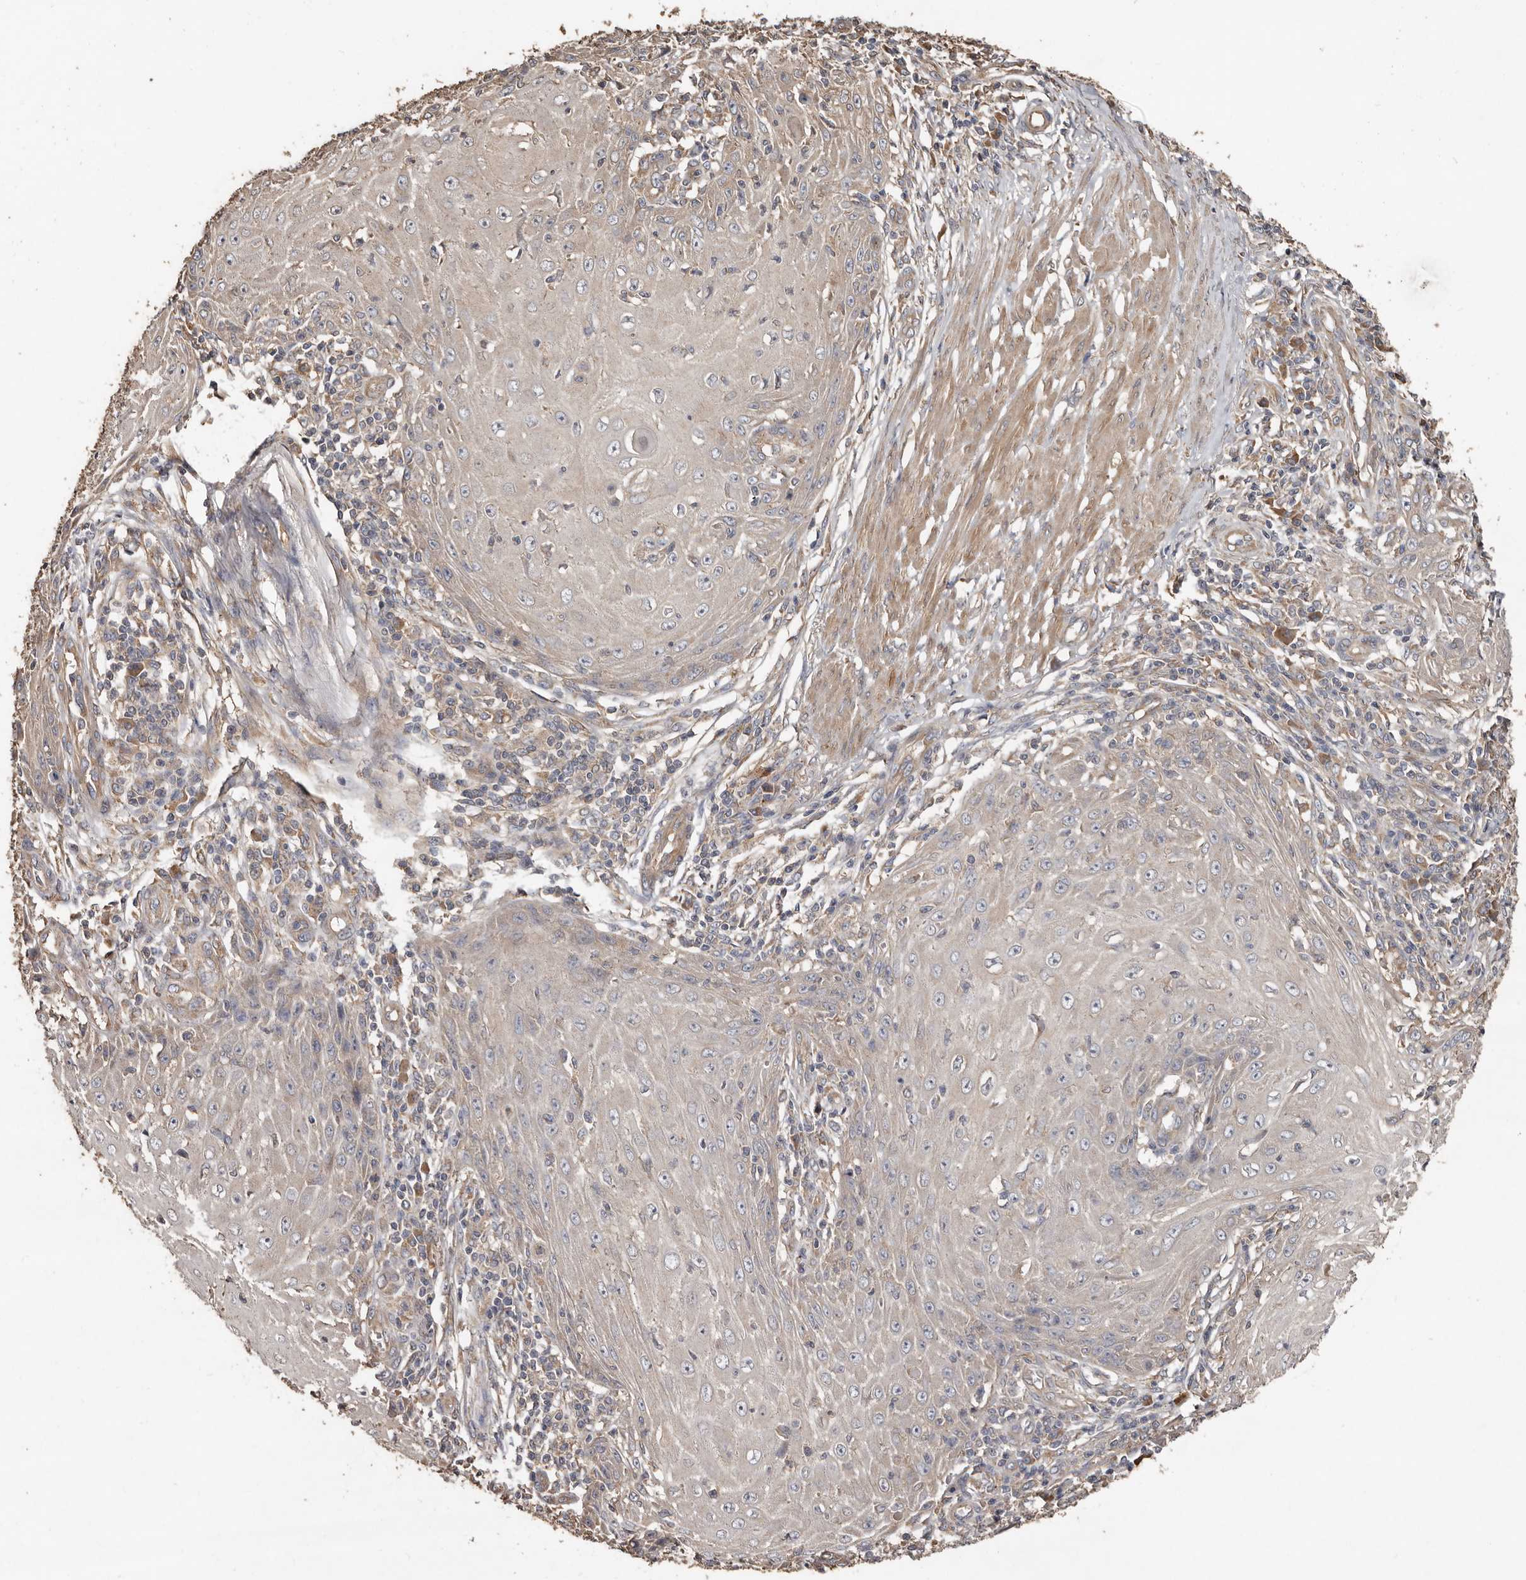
{"staining": {"intensity": "negative", "quantity": "none", "location": "none"}, "tissue": "skin cancer", "cell_type": "Tumor cells", "image_type": "cancer", "snomed": [{"axis": "morphology", "description": "Squamous cell carcinoma, NOS"}, {"axis": "topography", "description": "Skin"}], "caption": "High power microscopy histopathology image of an IHC photomicrograph of squamous cell carcinoma (skin), revealing no significant expression in tumor cells. The staining is performed using DAB brown chromogen with nuclei counter-stained in using hematoxylin.", "gene": "FLCN", "patient": {"sex": "female", "age": 73}}